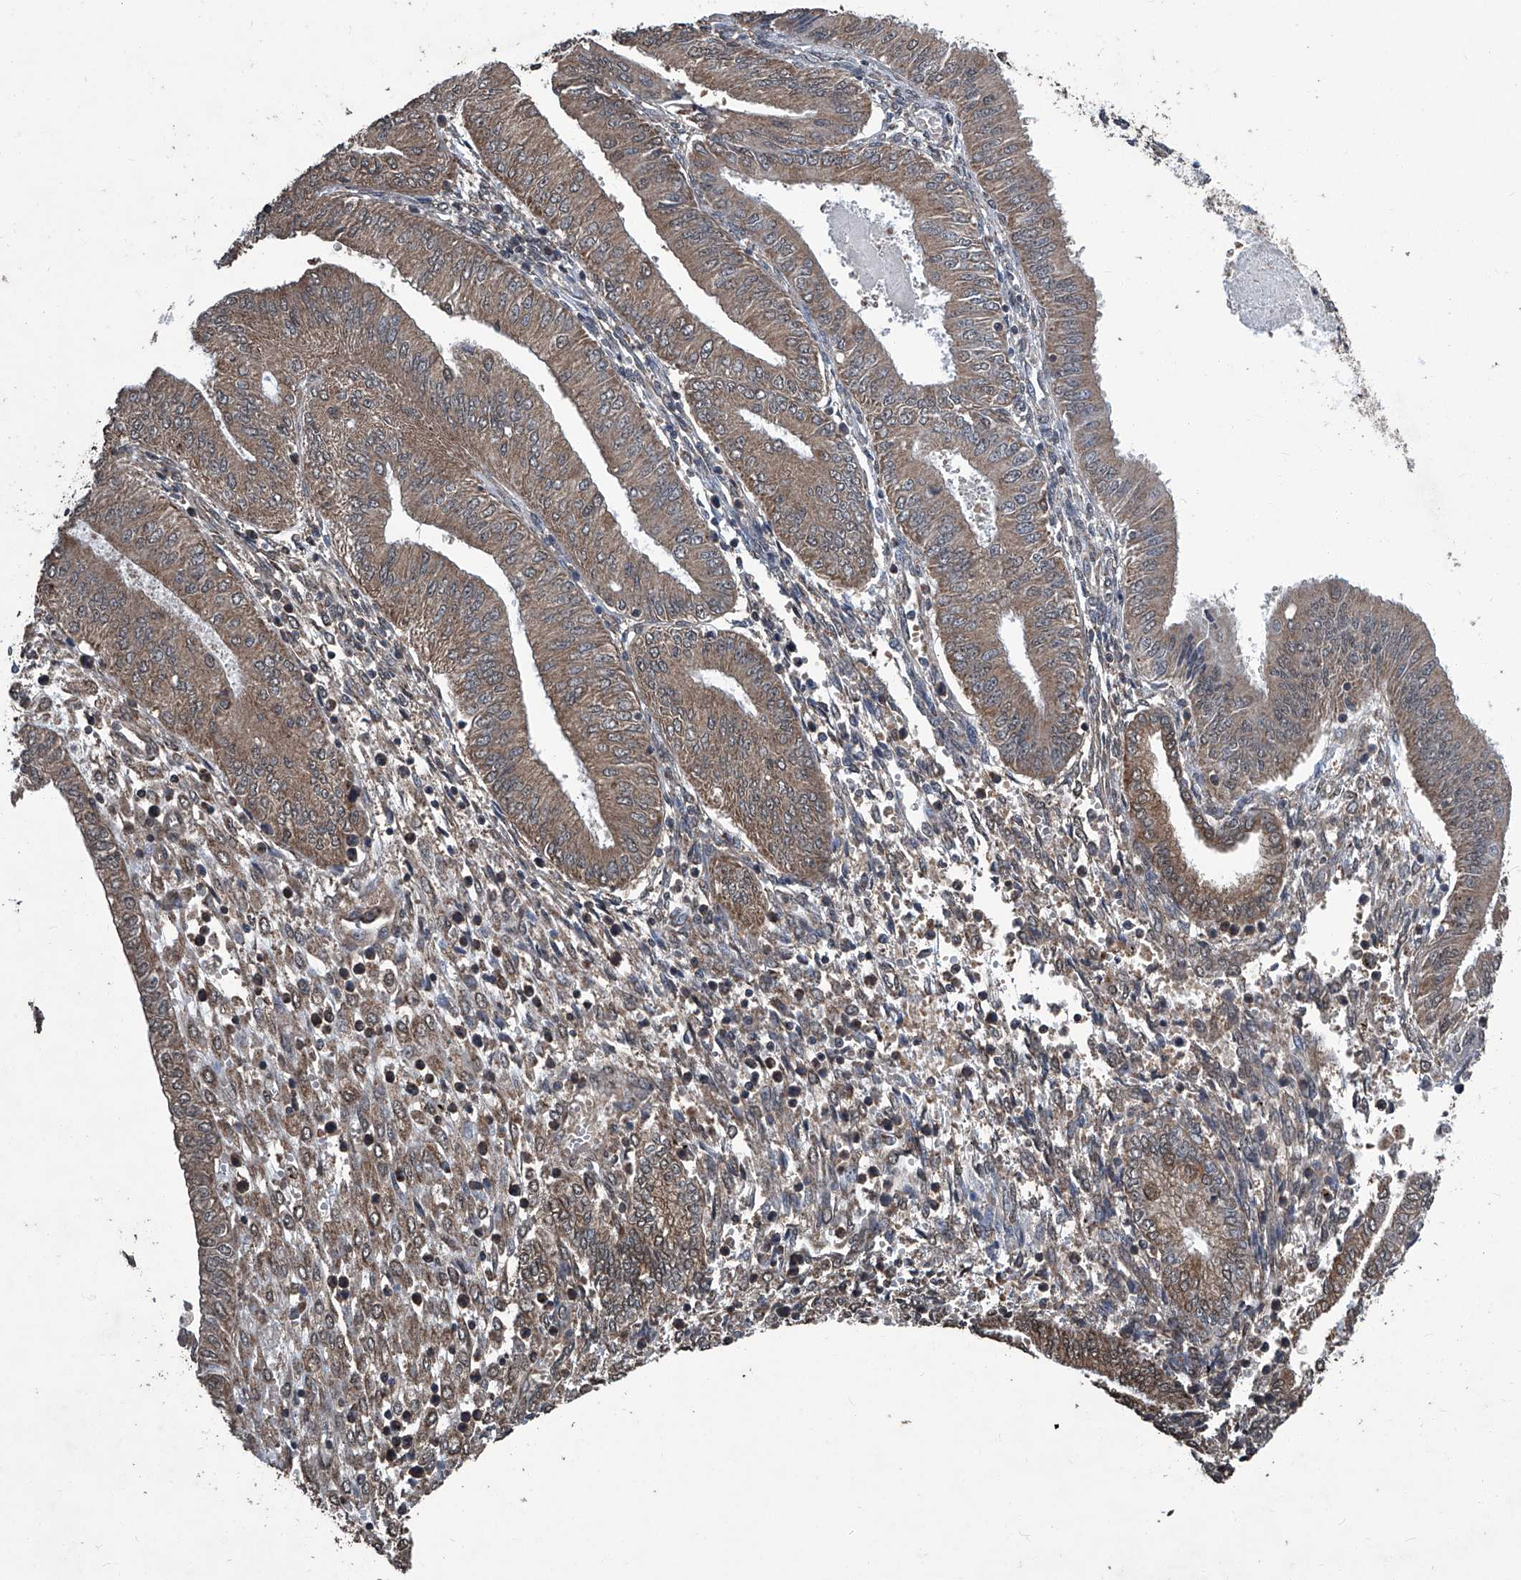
{"staining": {"intensity": "moderate", "quantity": ">75%", "location": "cytoplasmic/membranous"}, "tissue": "endometrial cancer", "cell_type": "Tumor cells", "image_type": "cancer", "snomed": [{"axis": "morphology", "description": "Adenocarcinoma, NOS"}, {"axis": "topography", "description": "Endometrium"}], "caption": "Immunohistochemistry (IHC) staining of endometrial adenocarcinoma, which exhibits medium levels of moderate cytoplasmic/membranous positivity in approximately >75% of tumor cells indicating moderate cytoplasmic/membranous protein expression. The staining was performed using DAB (brown) for protein detection and nuclei were counterstained in hematoxylin (blue).", "gene": "STARD7", "patient": {"sex": "female", "age": 53}}